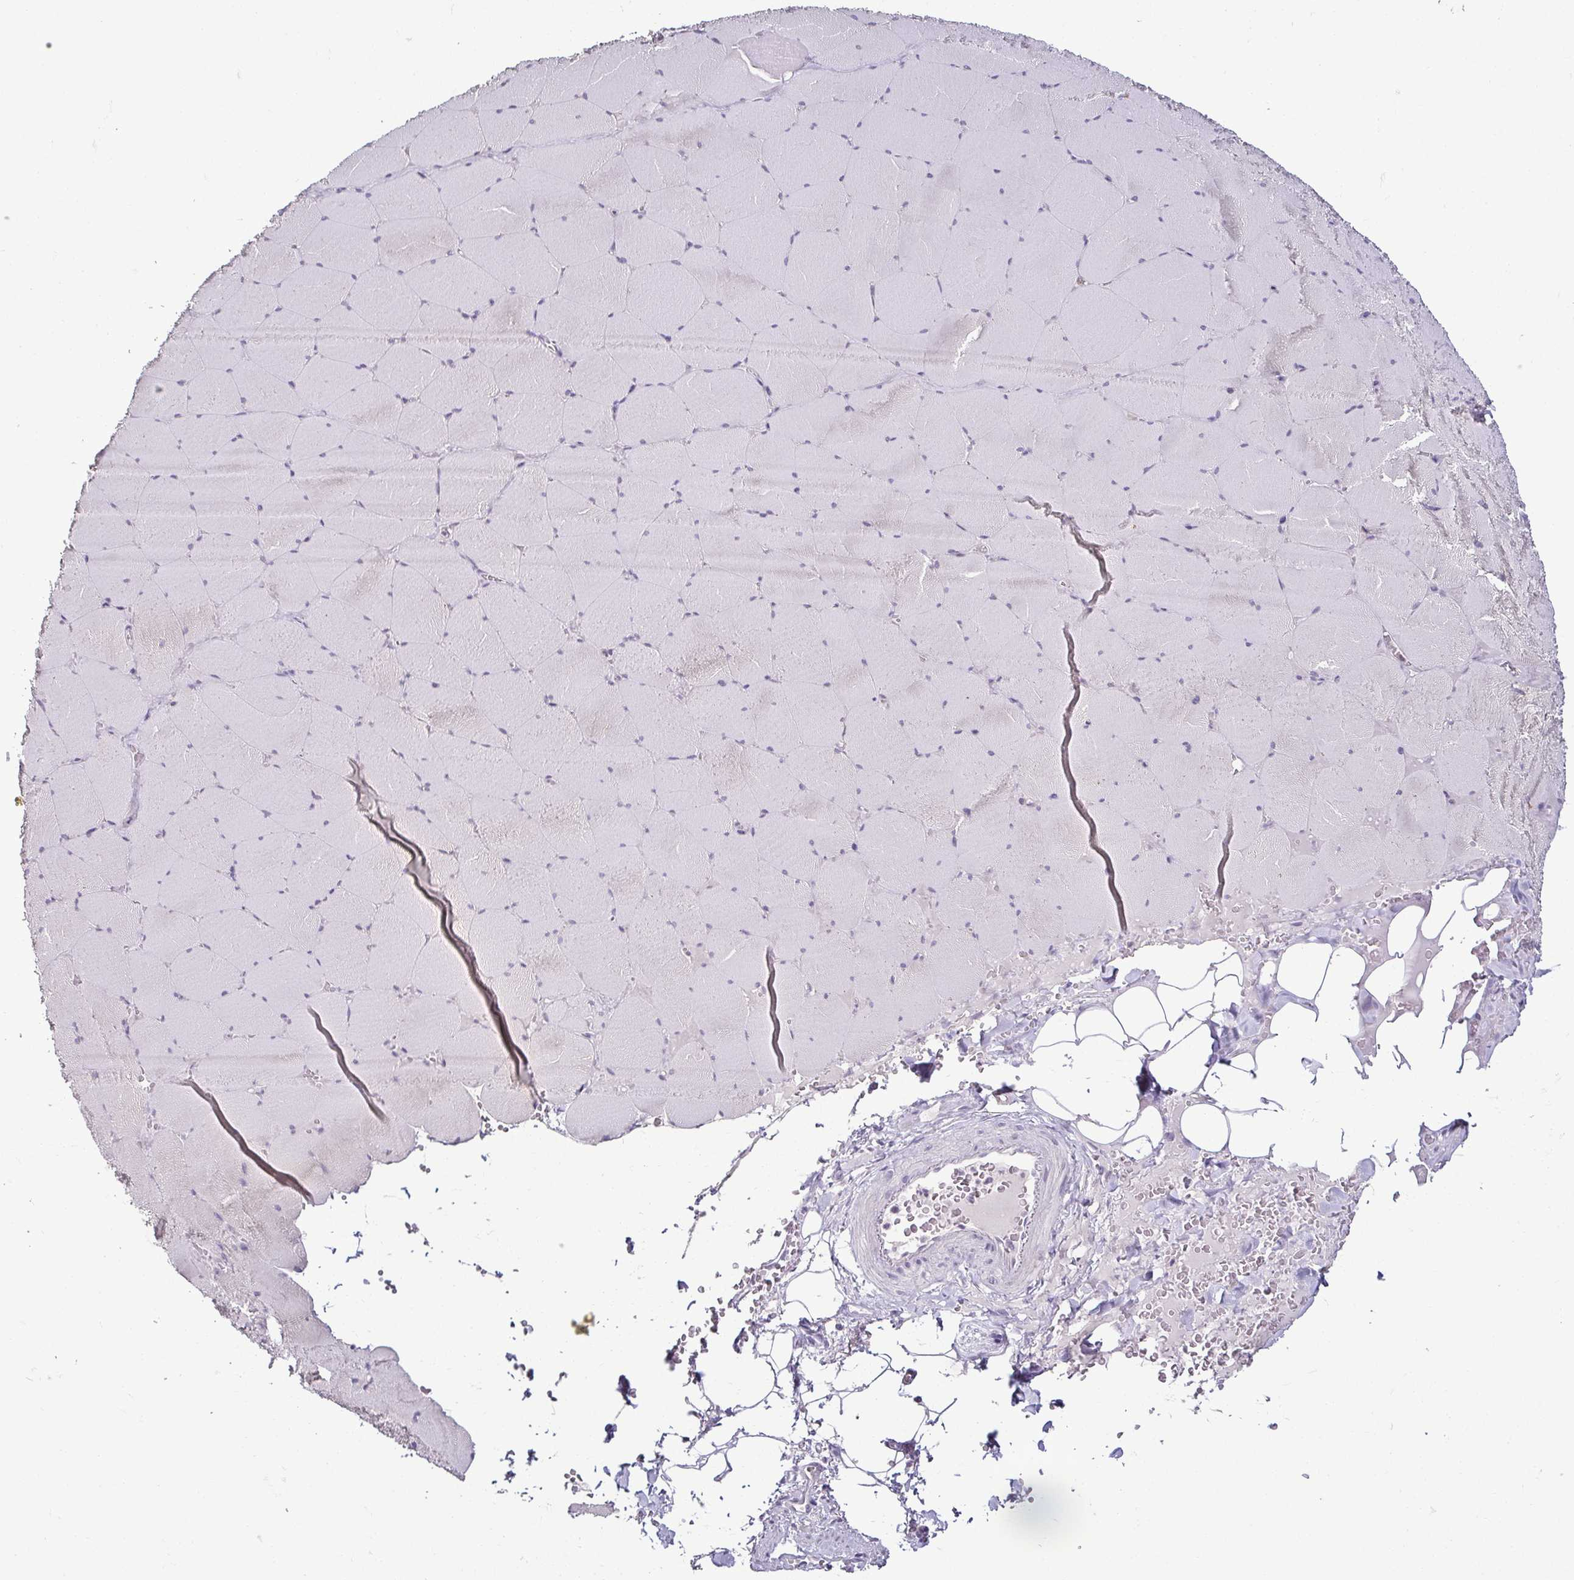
{"staining": {"intensity": "negative", "quantity": "none", "location": "none"}, "tissue": "skeletal muscle", "cell_type": "Myocytes", "image_type": "normal", "snomed": [{"axis": "morphology", "description": "Normal tissue, NOS"}, {"axis": "topography", "description": "Skeletal muscle"}, {"axis": "topography", "description": "Head-Neck"}], "caption": "This is an immunohistochemistry (IHC) micrograph of benign skeletal muscle. There is no positivity in myocytes.", "gene": "HOPX", "patient": {"sex": "male", "age": 66}}